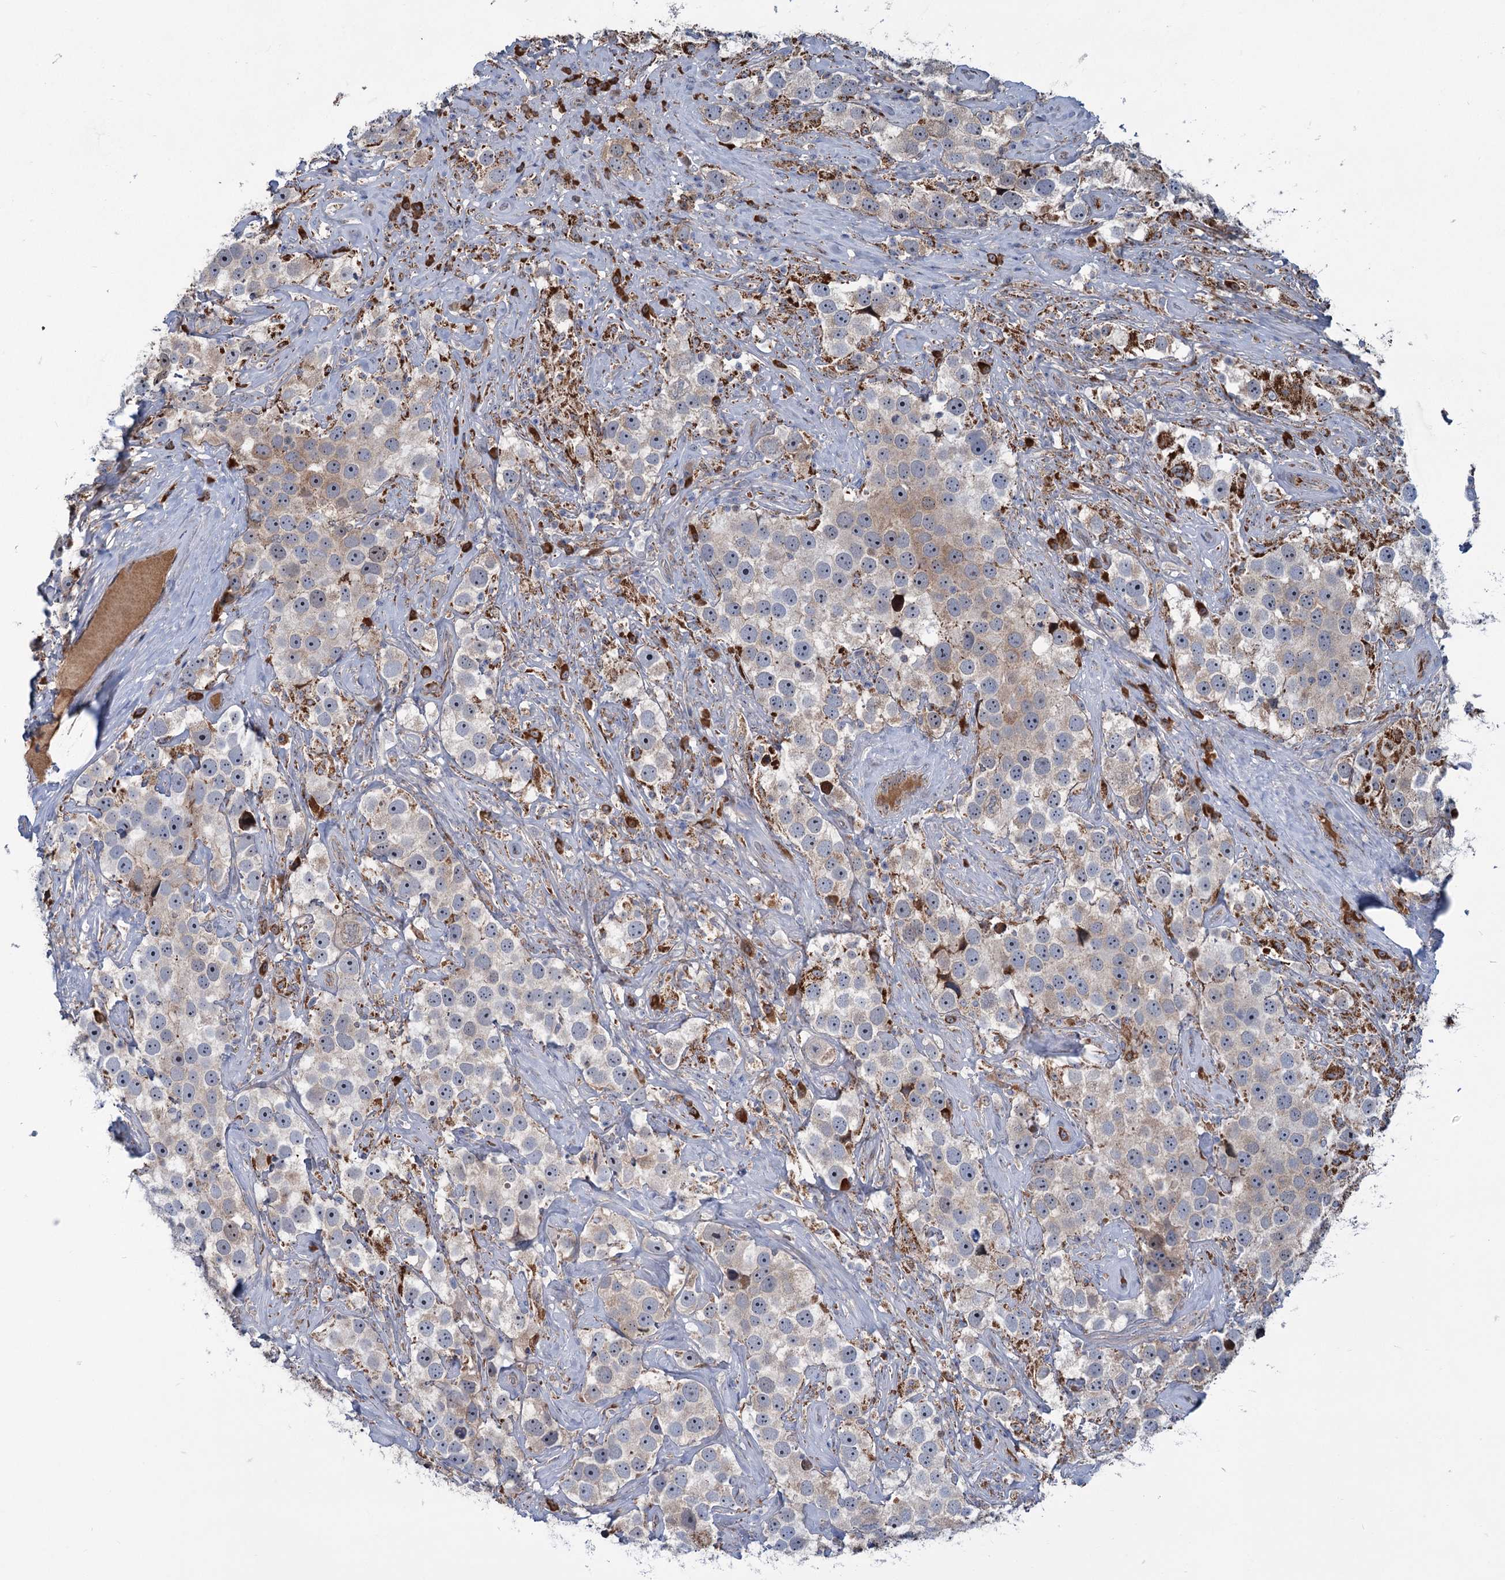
{"staining": {"intensity": "weak", "quantity": "25%-75%", "location": "cytoplasmic/membranous"}, "tissue": "testis cancer", "cell_type": "Tumor cells", "image_type": "cancer", "snomed": [{"axis": "morphology", "description": "Seminoma, NOS"}, {"axis": "topography", "description": "Testis"}], "caption": "IHC histopathology image of testis cancer stained for a protein (brown), which reveals low levels of weak cytoplasmic/membranous expression in about 25%-75% of tumor cells.", "gene": "LPIN1", "patient": {"sex": "male", "age": 49}}